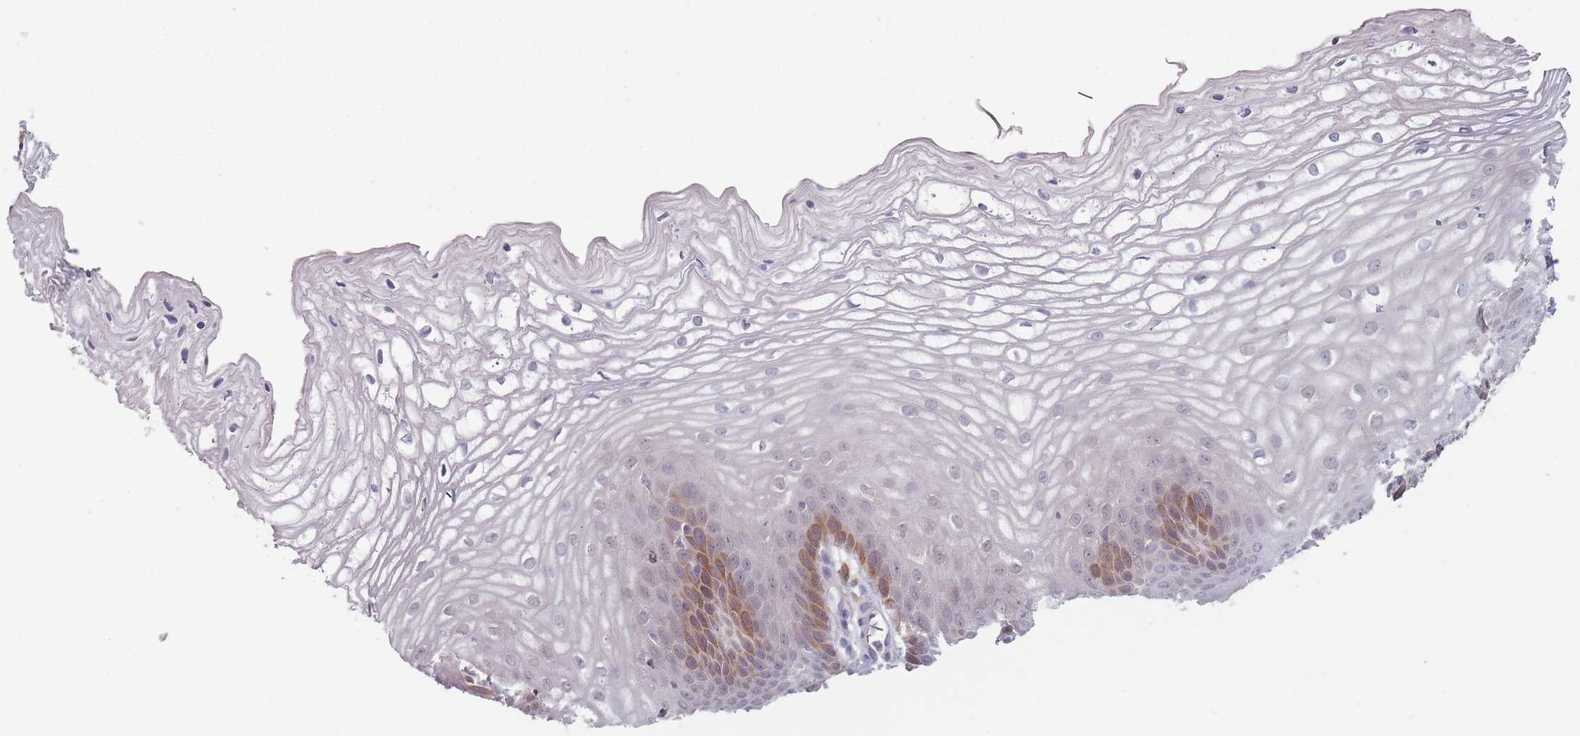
{"staining": {"intensity": "moderate", "quantity": "25%-75%", "location": "cytoplasmic/membranous"}, "tissue": "vagina", "cell_type": "Squamous epithelial cells", "image_type": "normal", "snomed": [{"axis": "morphology", "description": "Normal tissue, NOS"}, {"axis": "topography", "description": "Vagina"}, {"axis": "topography", "description": "Cervix"}], "caption": "Immunohistochemical staining of benign human vagina reveals 25%-75% levels of moderate cytoplasmic/membranous protein positivity in approximately 25%-75% of squamous epithelial cells. (DAB (3,3'-diaminobenzidine) = brown stain, brightfield microscopy at high magnification).", "gene": "NAXE", "patient": {"sex": "female", "age": 40}}